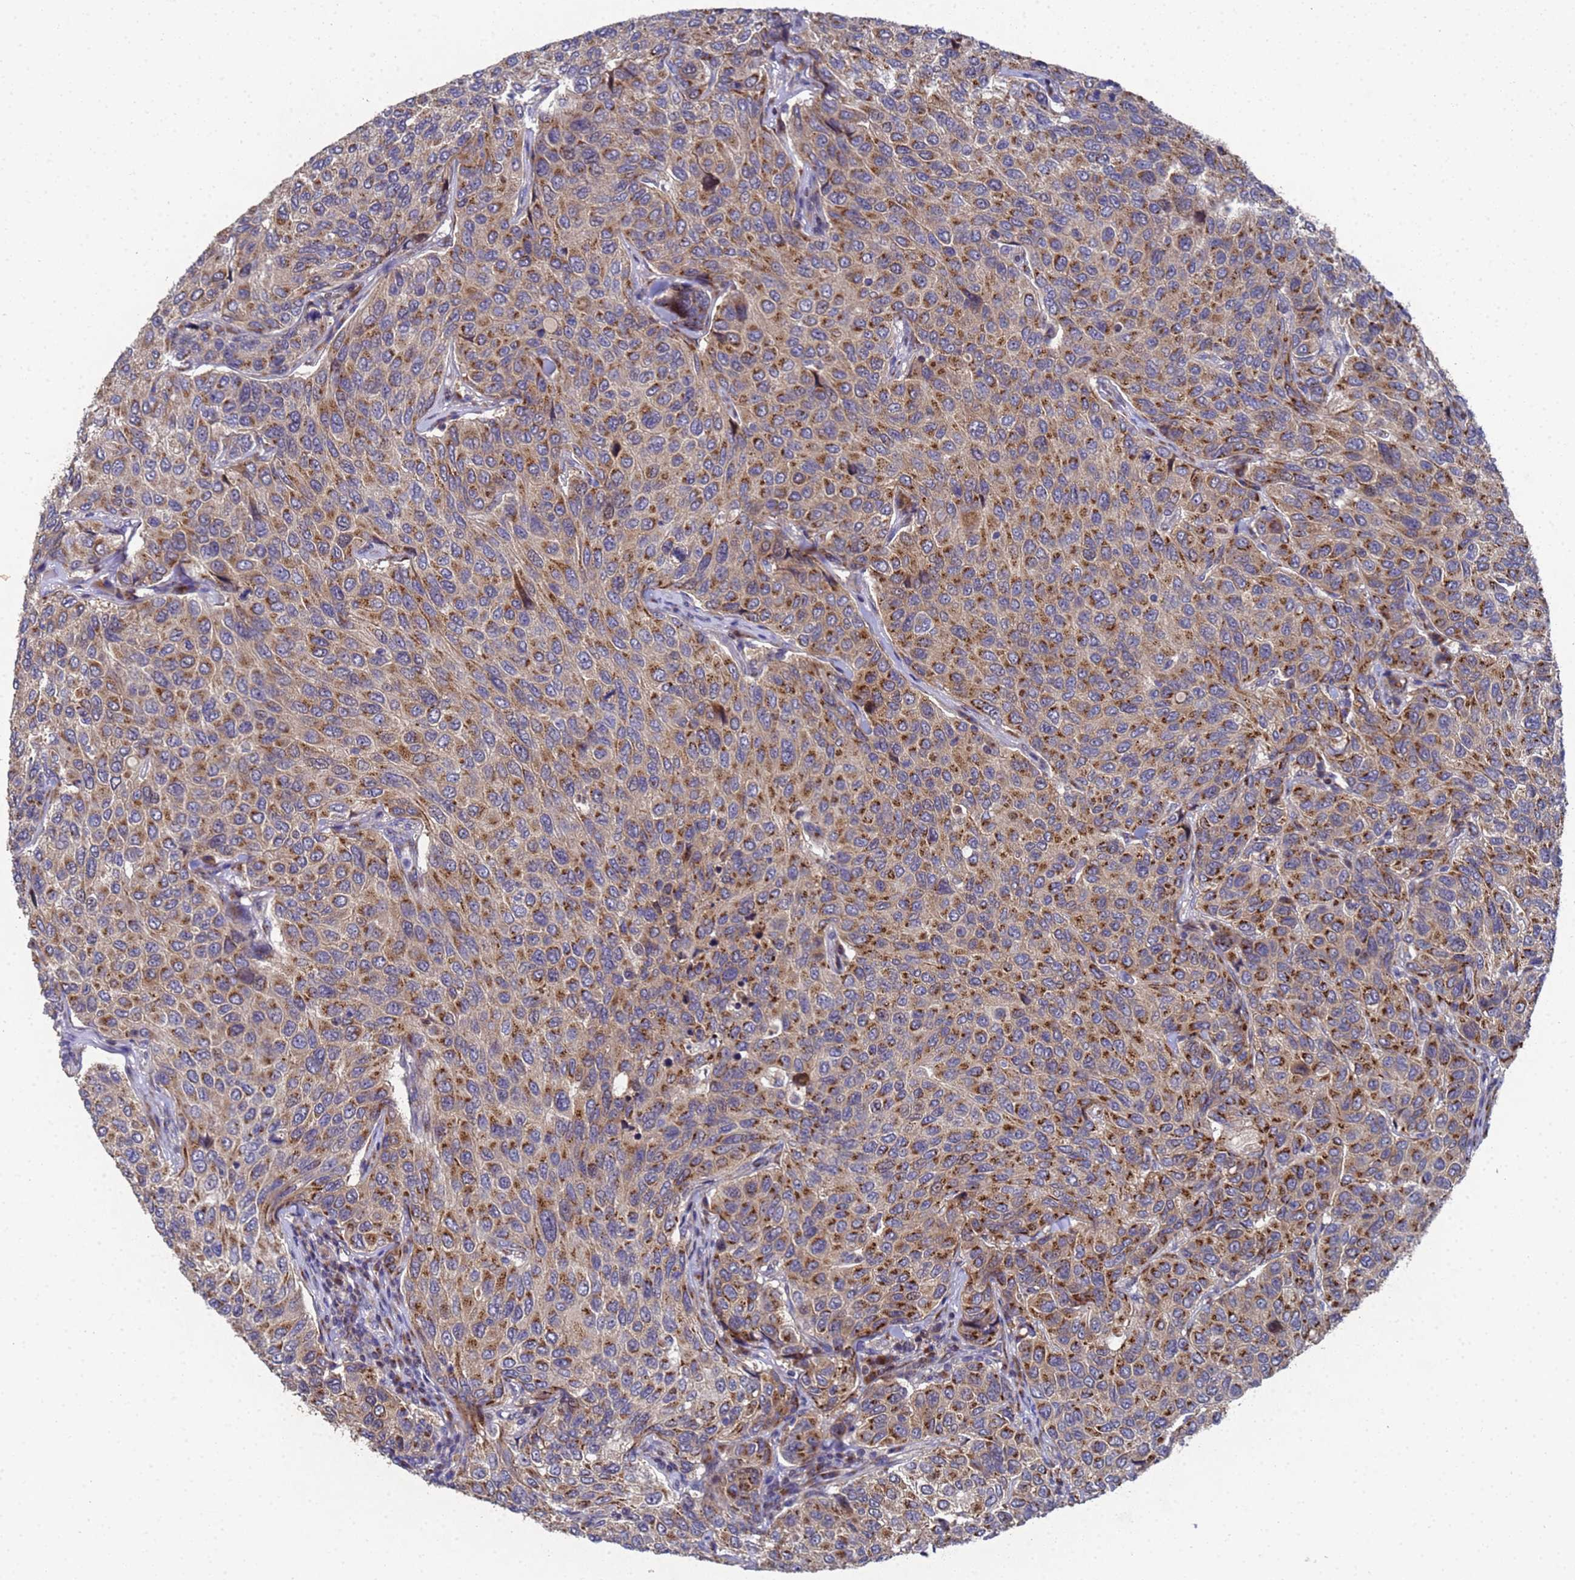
{"staining": {"intensity": "strong", "quantity": ">75%", "location": "cytoplasmic/membranous"}, "tissue": "breast cancer", "cell_type": "Tumor cells", "image_type": "cancer", "snomed": [{"axis": "morphology", "description": "Duct carcinoma"}, {"axis": "topography", "description": "Breast"}], "caption": "IHC photomicrograph of neoplastic tissue: human intraductal carcinoma (breast) stained using IHC reveals high levels of strong protein expression localized specifically in the cytoplasmic/membranous of tumor cells, appearing as a cytoplasmic/membranous brown color.", "gene": "NSUN6", "patient": {"sex": "female", "age": 55}}